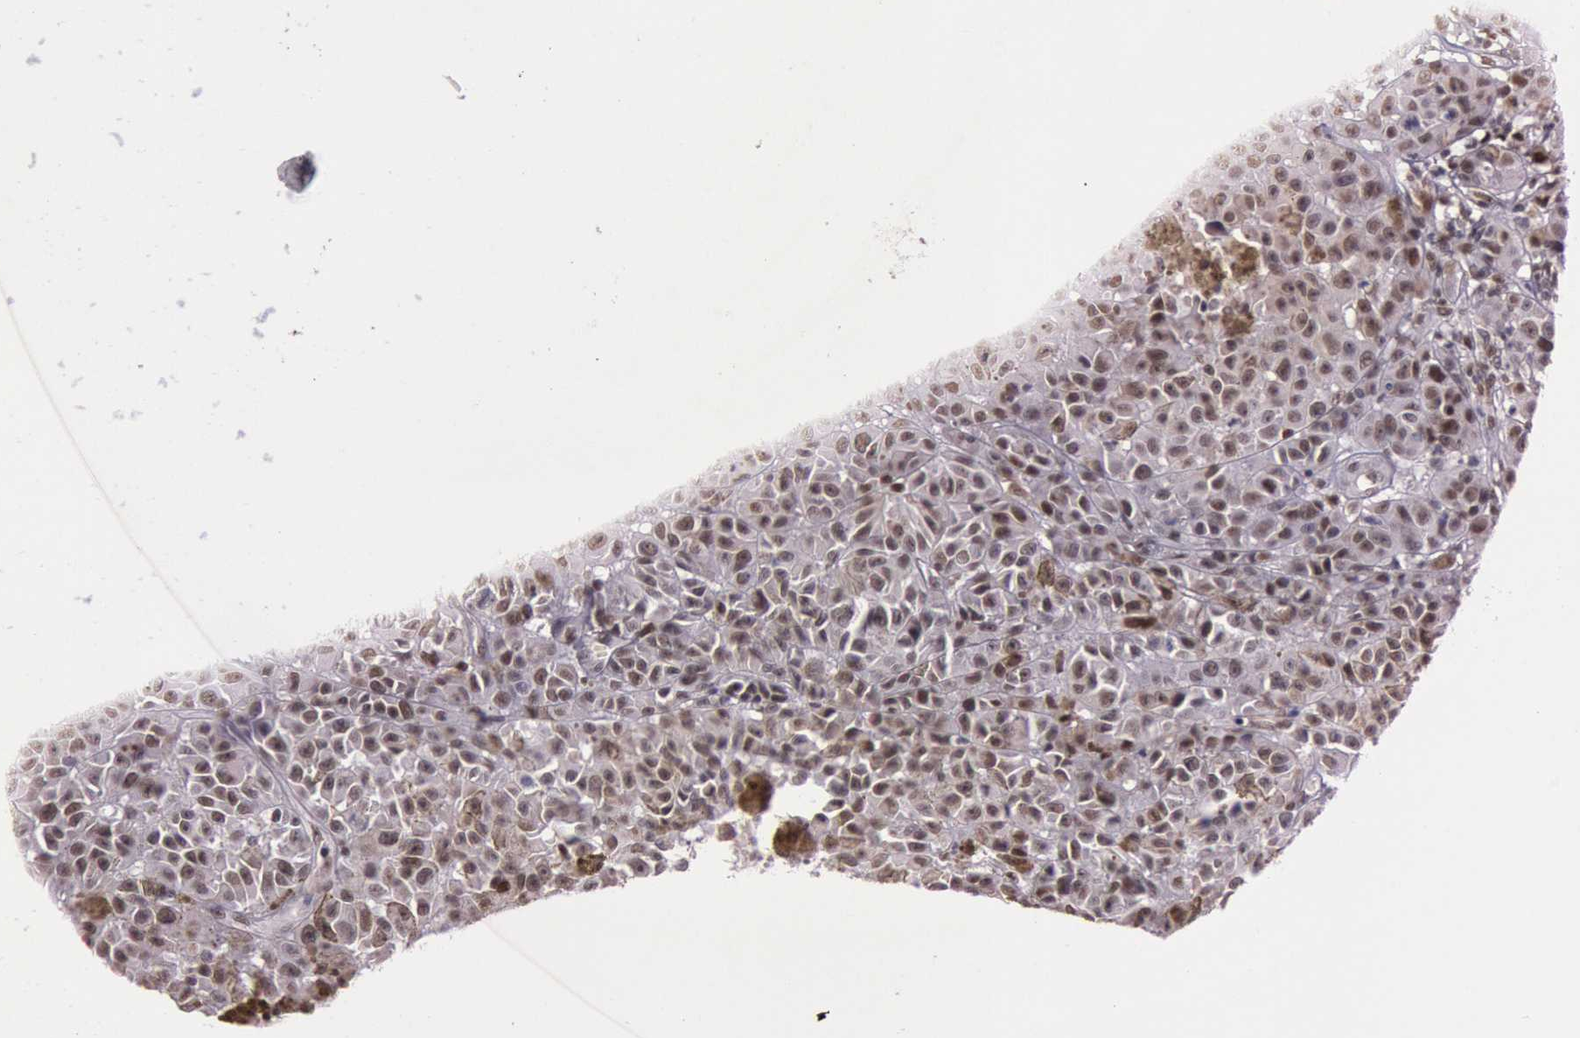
{"staining": {"intensity": "weak", "quantity": "25%-75%", "location": "nuclear"}, "tissue": "melanoma", "cell_type": "Tumor cells", "image_type": "cancer", "snomed": [{"axis": "morphology", "description": "Malignant melanoma, NOS"}, {"axis": "topography", "description": "Skin"}], "caption": "IHC histopathology image of malignant melanoma stained for a protein (brown), which reveals low levels of weak nuclear positivity in about 25%-75% of tumor cells.", "gene": "TASL", "patient": {"sex": "male", "age": 64}}